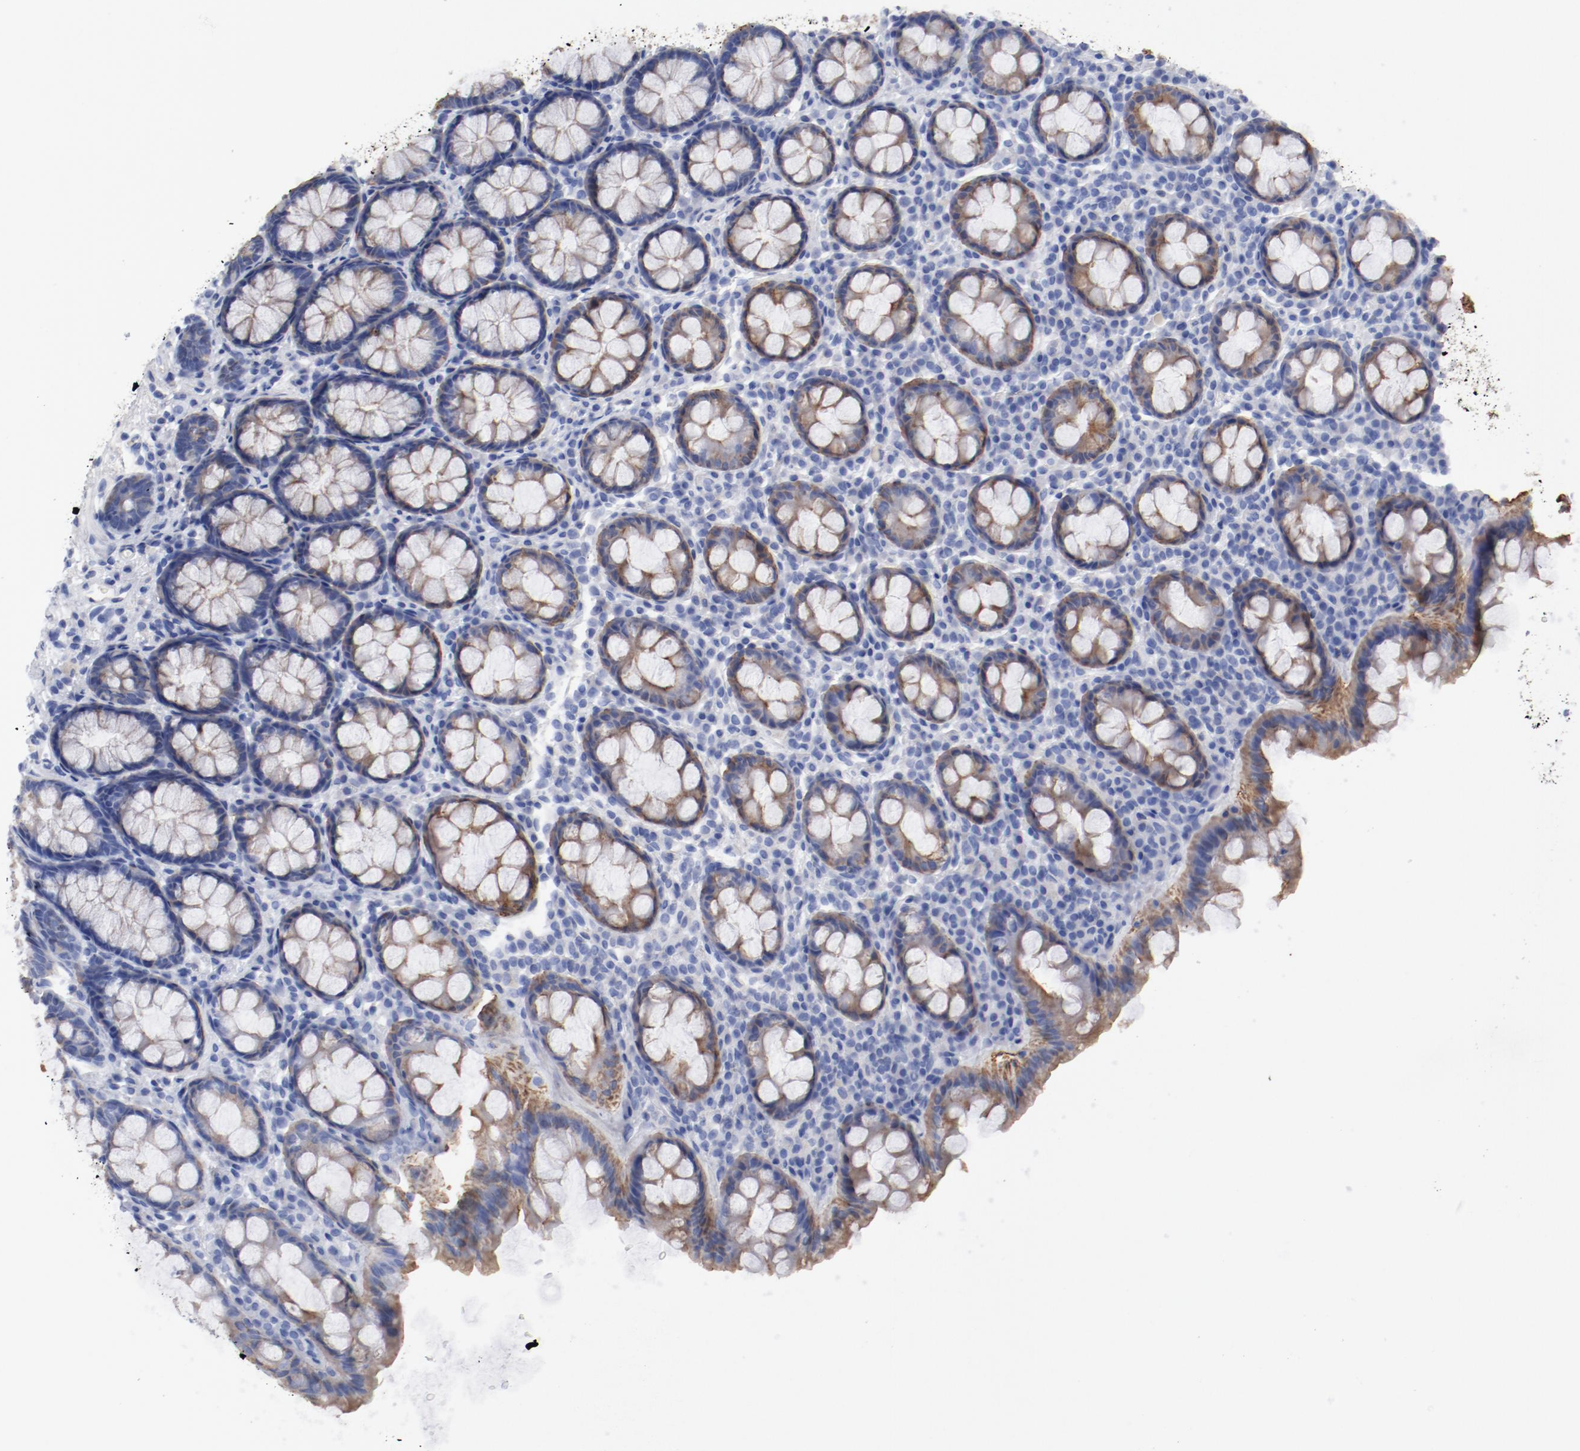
{"staining": {"intensity": "moderate", "quantity": ">75%", "location": "cytoplasmic/membranous"}, "tissue": "rectum", "cell_type": "Glandular cells", "image_type": "normal", "snomed": [{"axis": "morphology", "description": "Normal tissue, NOS"}, {"axis": "topography", "description": "Rectum"}], "caption": "The image reveals immunohistochemical staining of benign rectum. There is moderate cytoplasmic/membranous staining is seen in about >75% of glandular cells.", "gene": "TSPAN6", "patient": {"sex": "male", "age": 92}}